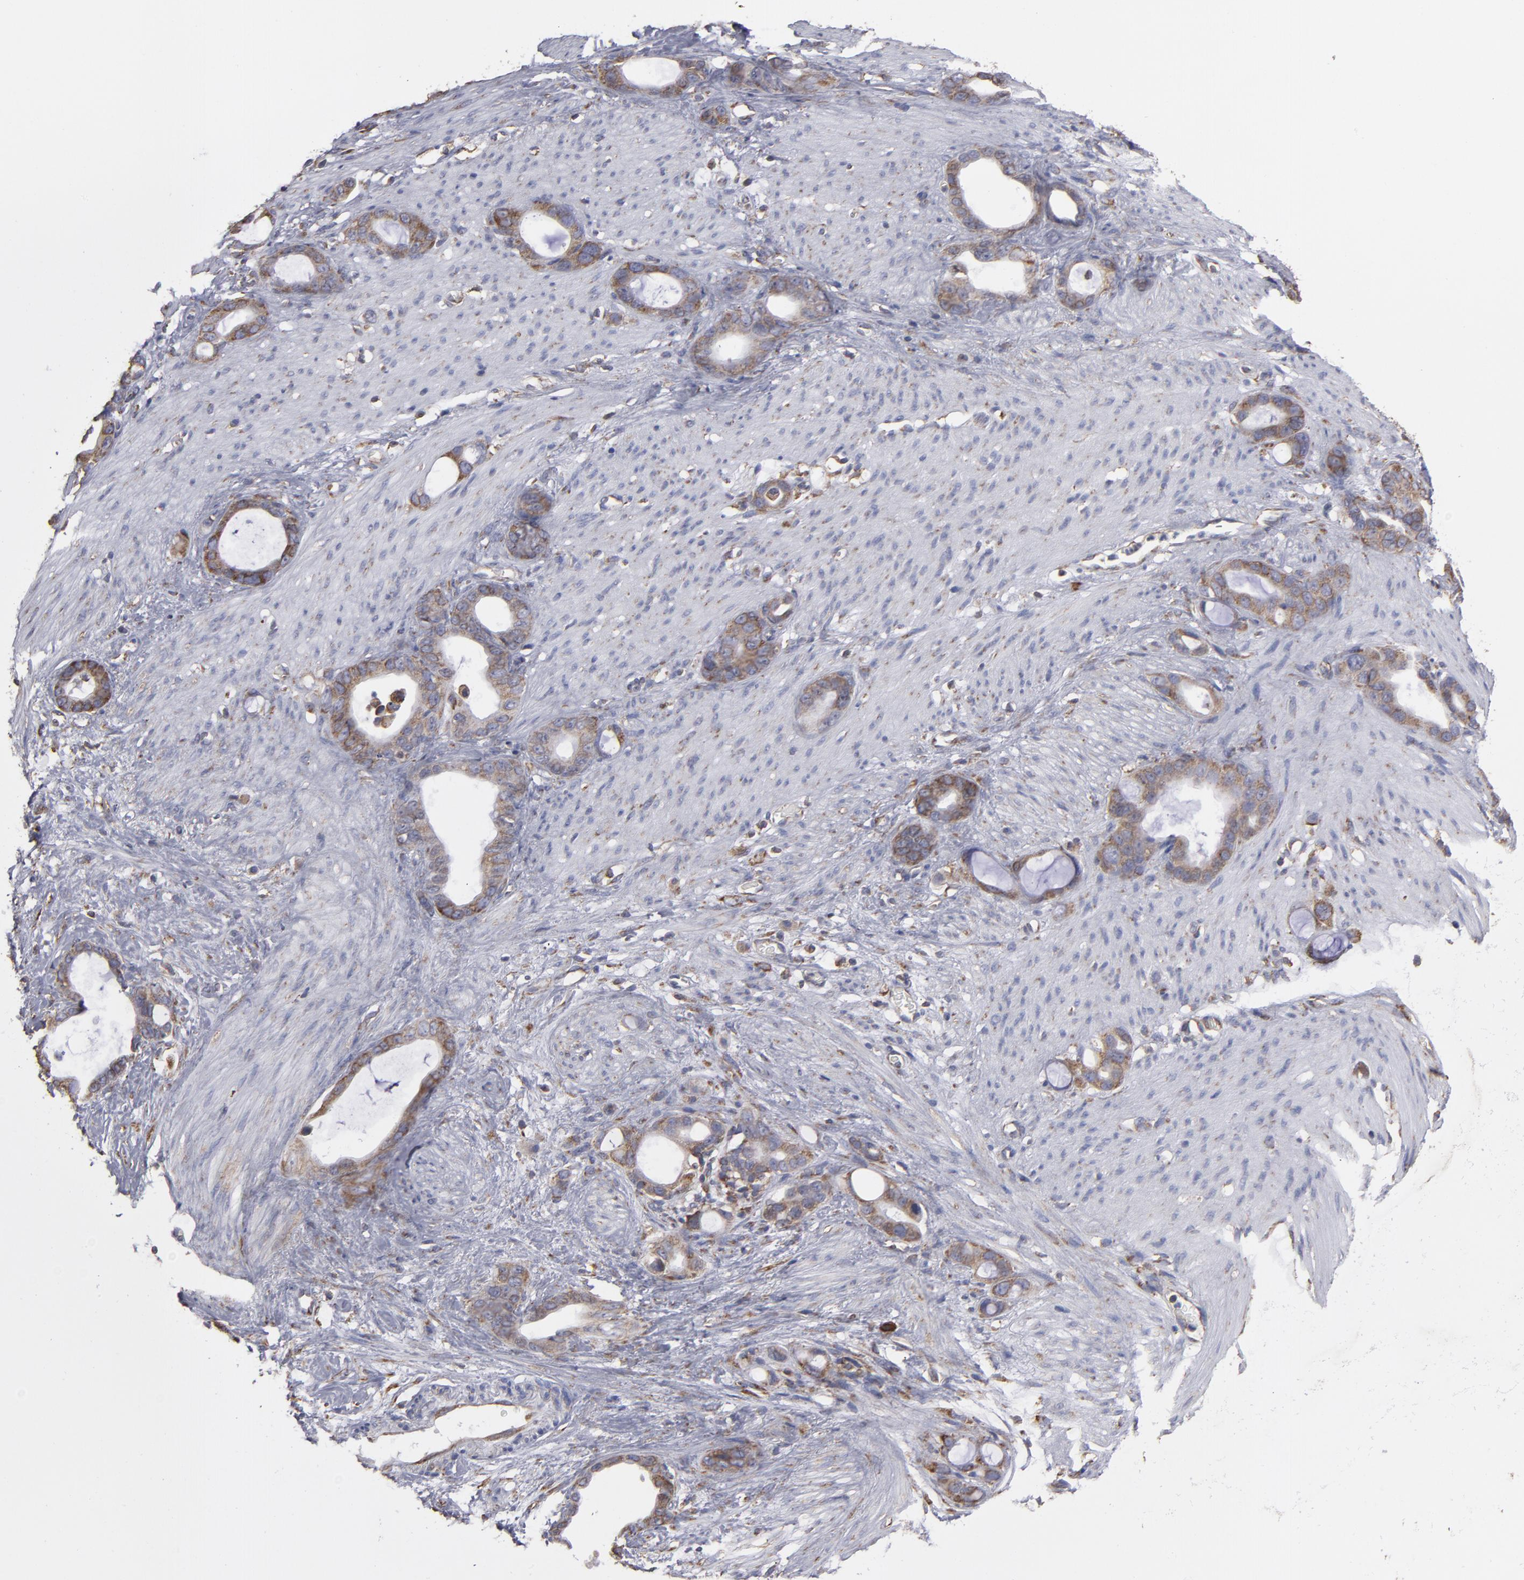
{"staining": {"intensity": "moderate", "quantity": ">75%", "location": "cytoplasmic/membranous"}, "tissue": "stomach cancer", "cell_type": "Tumor cells", "image_type": "cancer", "snomed": [{"axis": "morphology", "description": "Adenocarcinoma, NOS"}, {"axis": "topography", "description": "Stomach"}], "caption": "A brown stain highlights moderate cytoplasmic/membranous positivity of a protein in human stomach cancer (adenocarcinoma) tumor cells.", "gene": "SND1", "patient": {"sex": "female", "age": 75}}